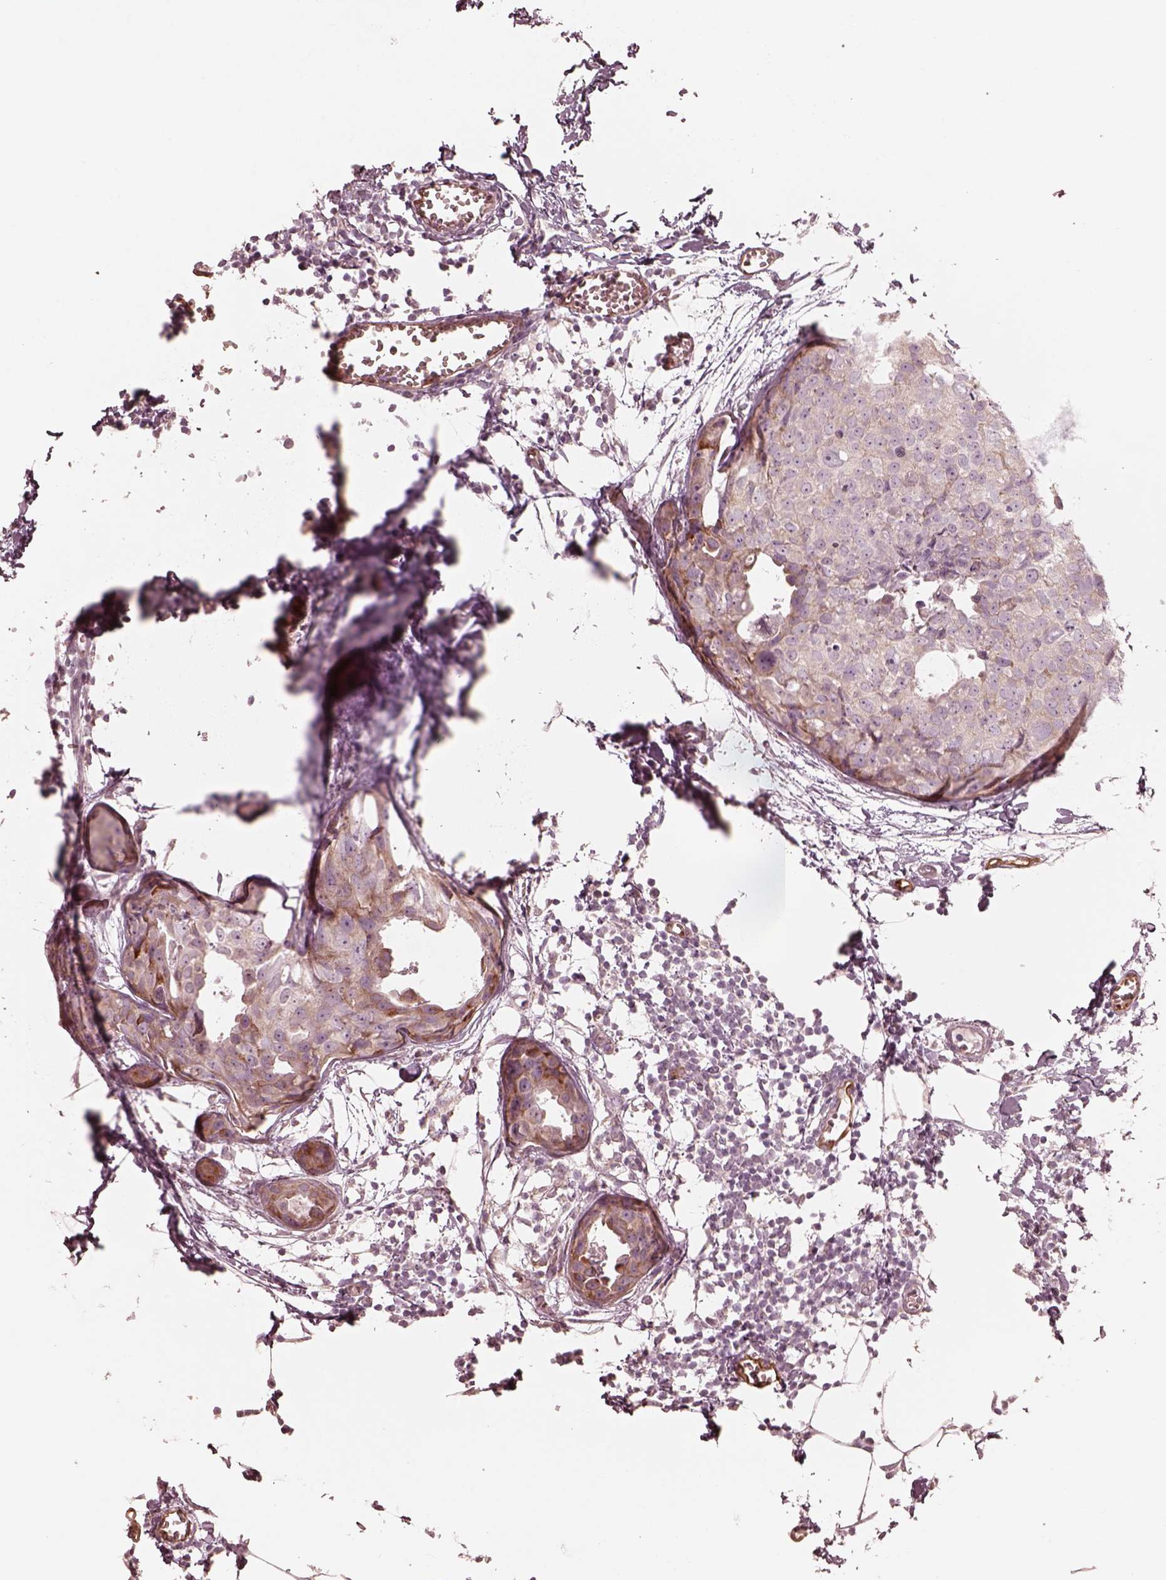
{"staining": {"intensity": "moderate", "quantity": "<25%", "location": "cytoplasmic/membranous"}, "tissue": "breast cancer", "cell_type": "Tumor cells", "image_type": "cancer", "snomed": [{"axis": "morphology", "description": "Duct carcinoma"}, {"axis": "topography", "description": "Breast"}], "caption": "Moderate cytoplasmic/membranous expression is seen in approximately <25% of tumor cells in breast cancer.", "gene": "RAB3C", "patient": {"sex": "female", "age": 38}}